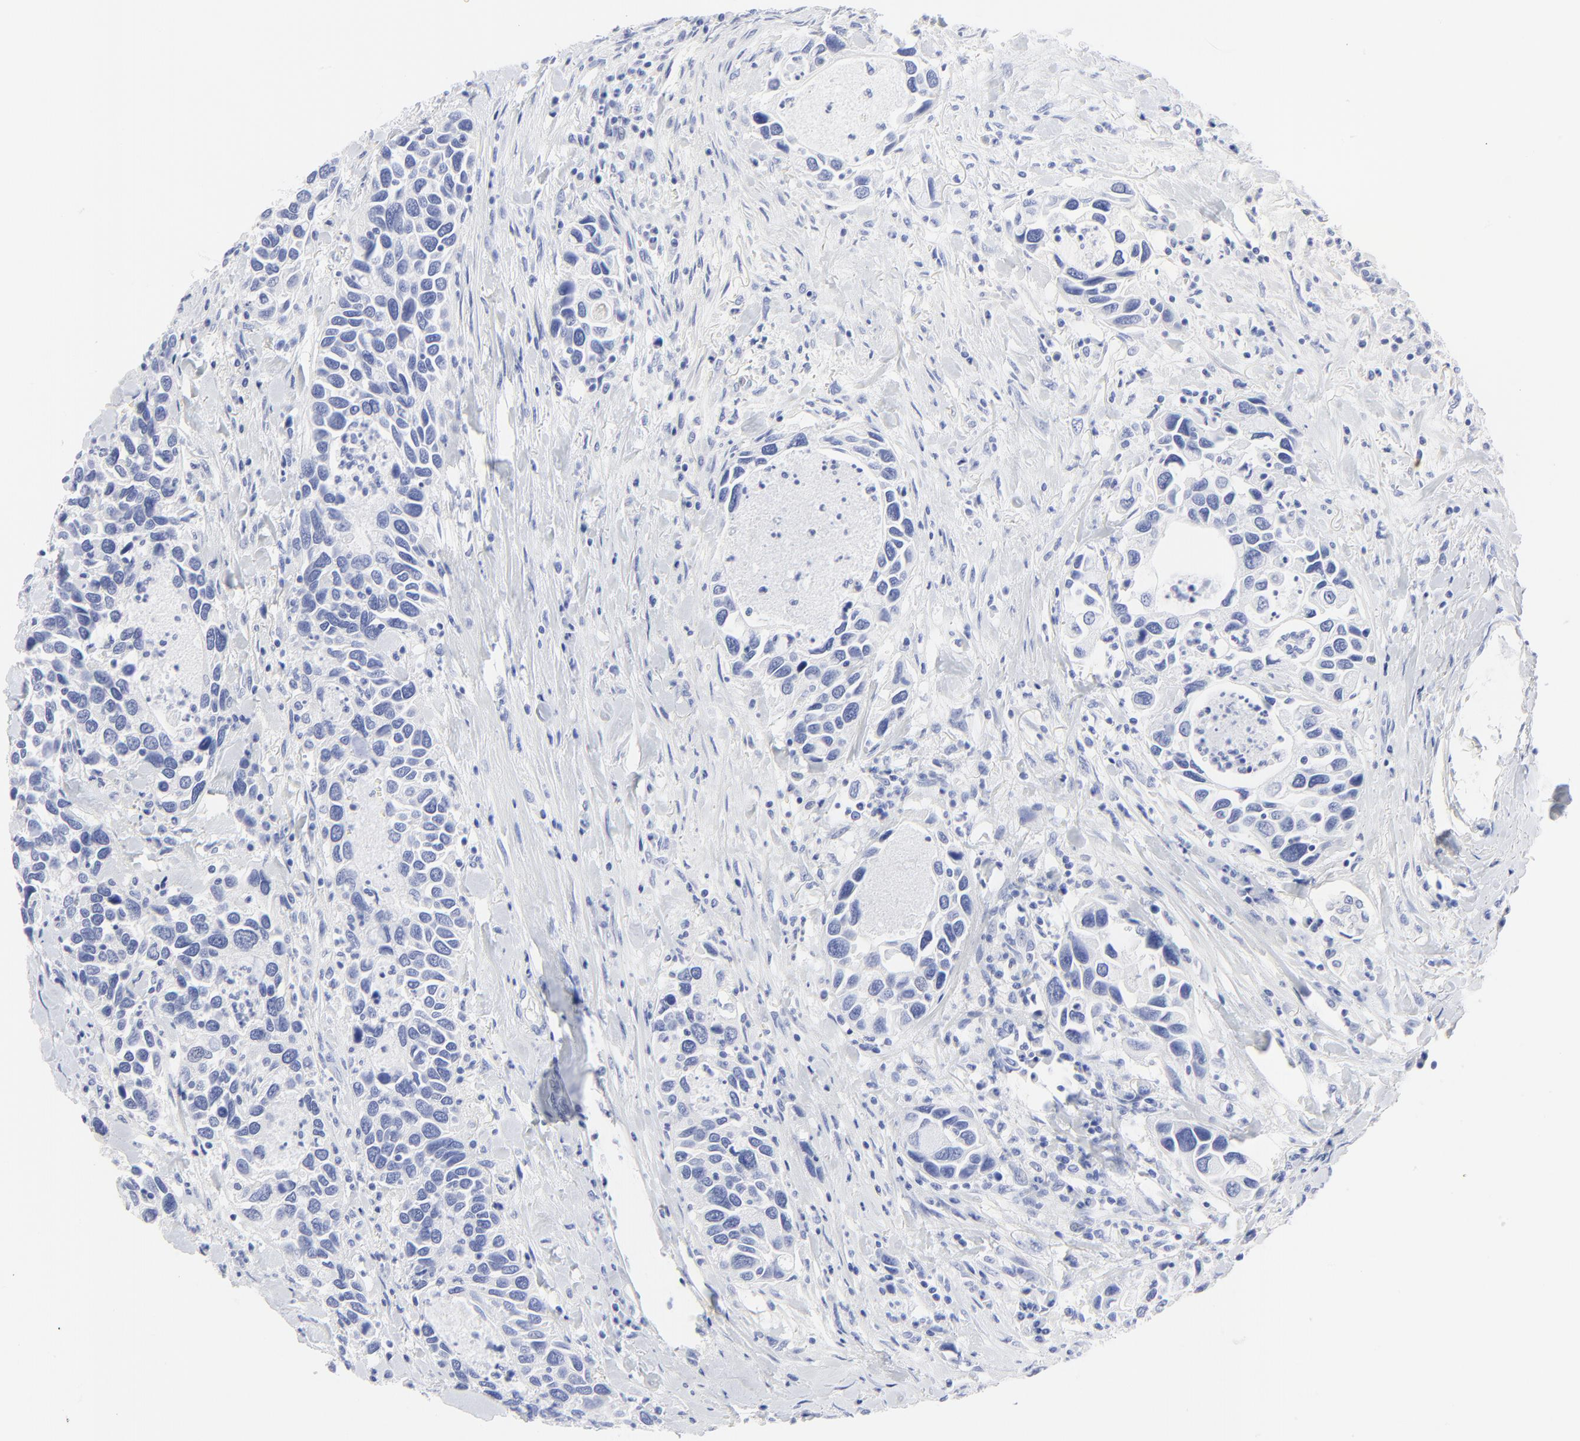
{"staining": {"intensity": "negative", "quantity": "none", "location": "none"}, "tissue": "urothelial cancer", "cell_type": "Tumor cells", "image_type": "cancer", "snomed": [{"axis": "morphology", "description": "Urothelial carcinoma, High grade"}, {"axis": "topography", "description": "Urinary bladder"}], "caption": "This histopathology image is of urothelial cancer stained with immunohistochemistry to label a protein in brown with the nuclei are counter-stained blue. There is no expression in tumor cells.", "gene": "PSD3", "patient": {"sex": "male", "age": 66}}